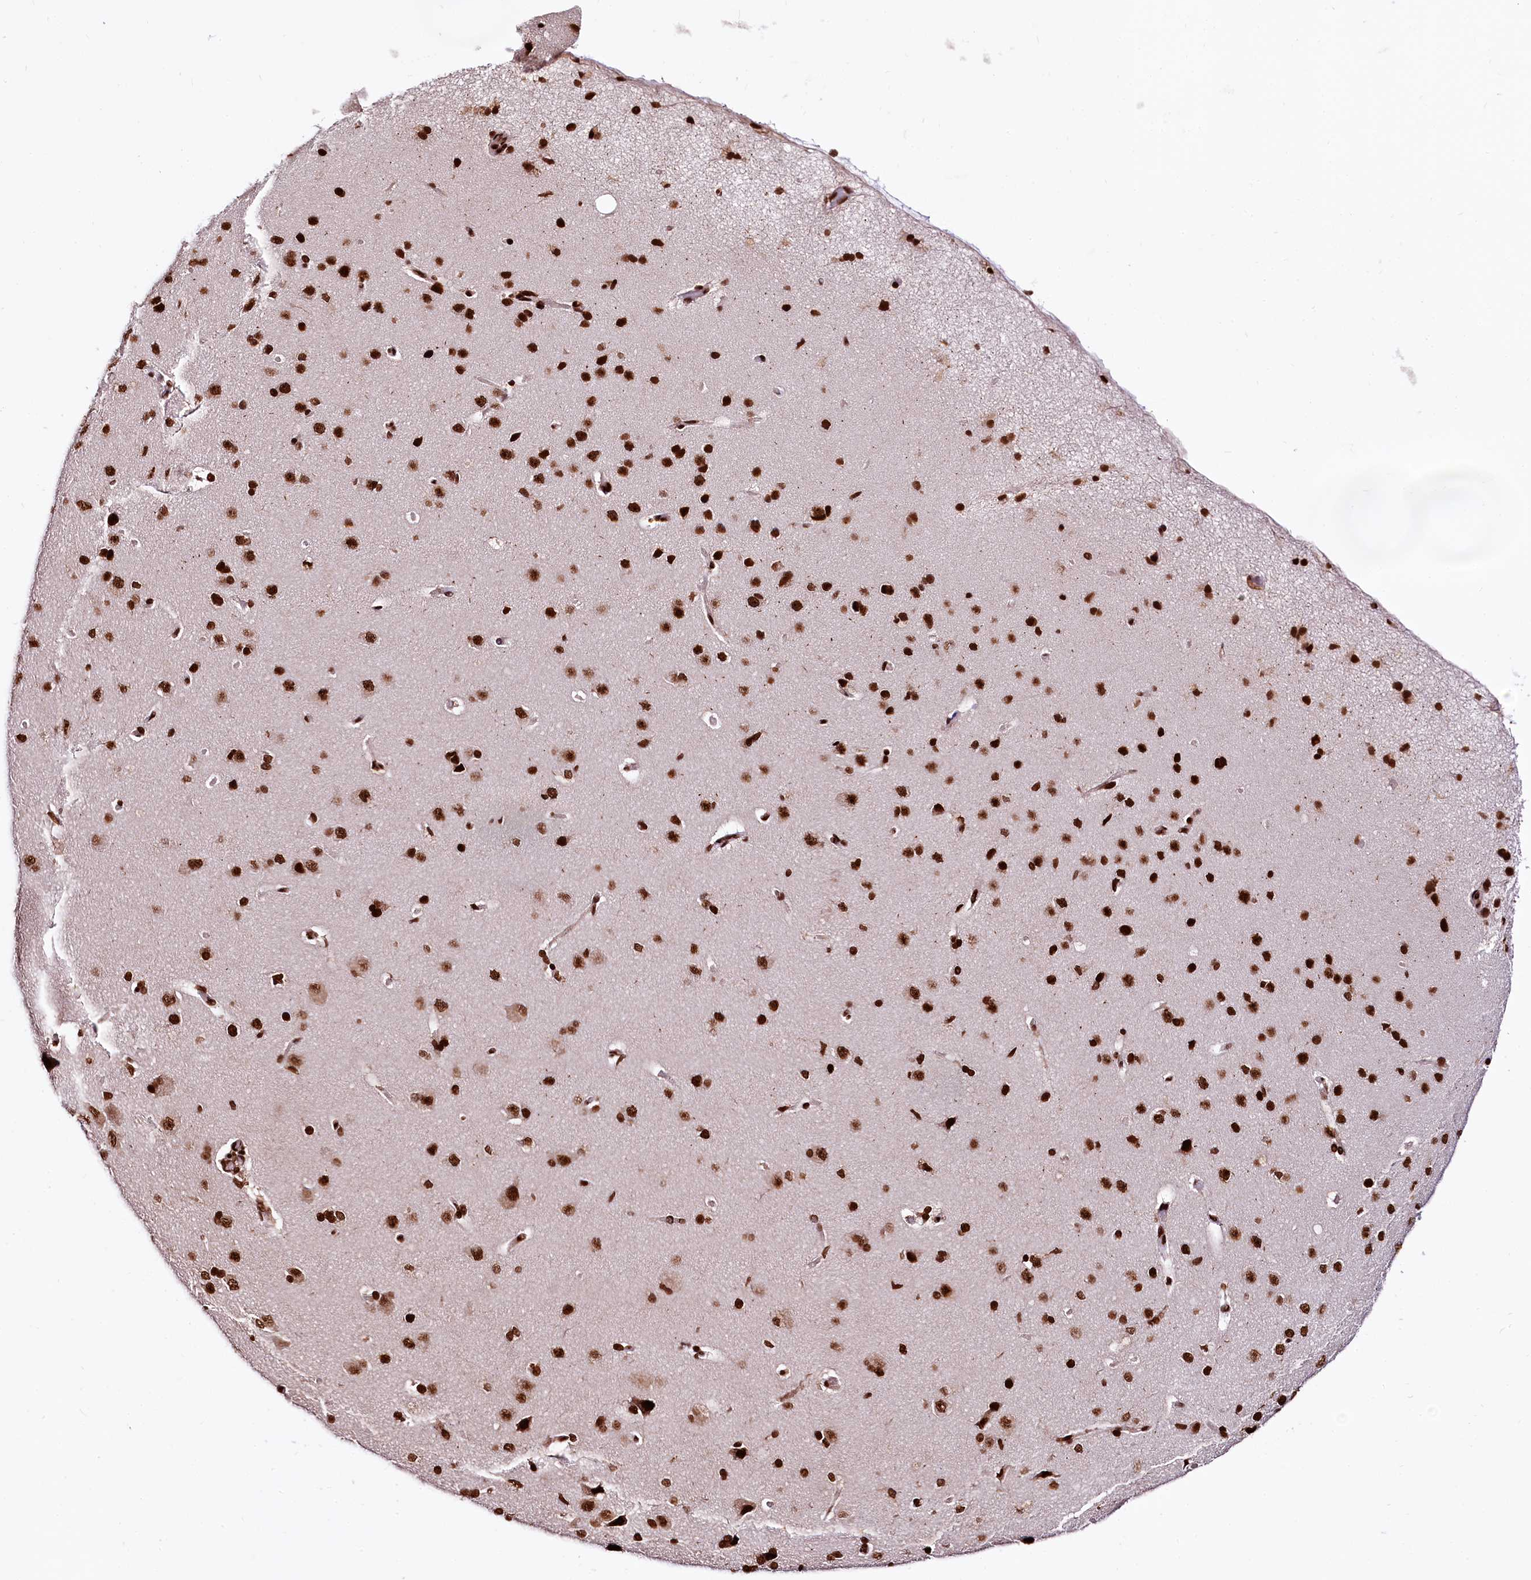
{"staining": {"intensity": "strong", "quantity": ">75%", "location": "nuclear"}, "tissue": "cerebral cortex", "cell_type": "Endothelial cells", "image_type": "normal", "snomed": [{"axis": "morphology", "description": "Normal tissue, NOS"}, {"axis": "topography", "description": "Cerebral cortex"}], "caption": "The photomicrograph reveals a brown stain indicating the presence of a protein in the nuclear of endothelial cells in cerebral cortex.", "gene": "PDS5B", "patient": {"sex": "male", "age": 62}}